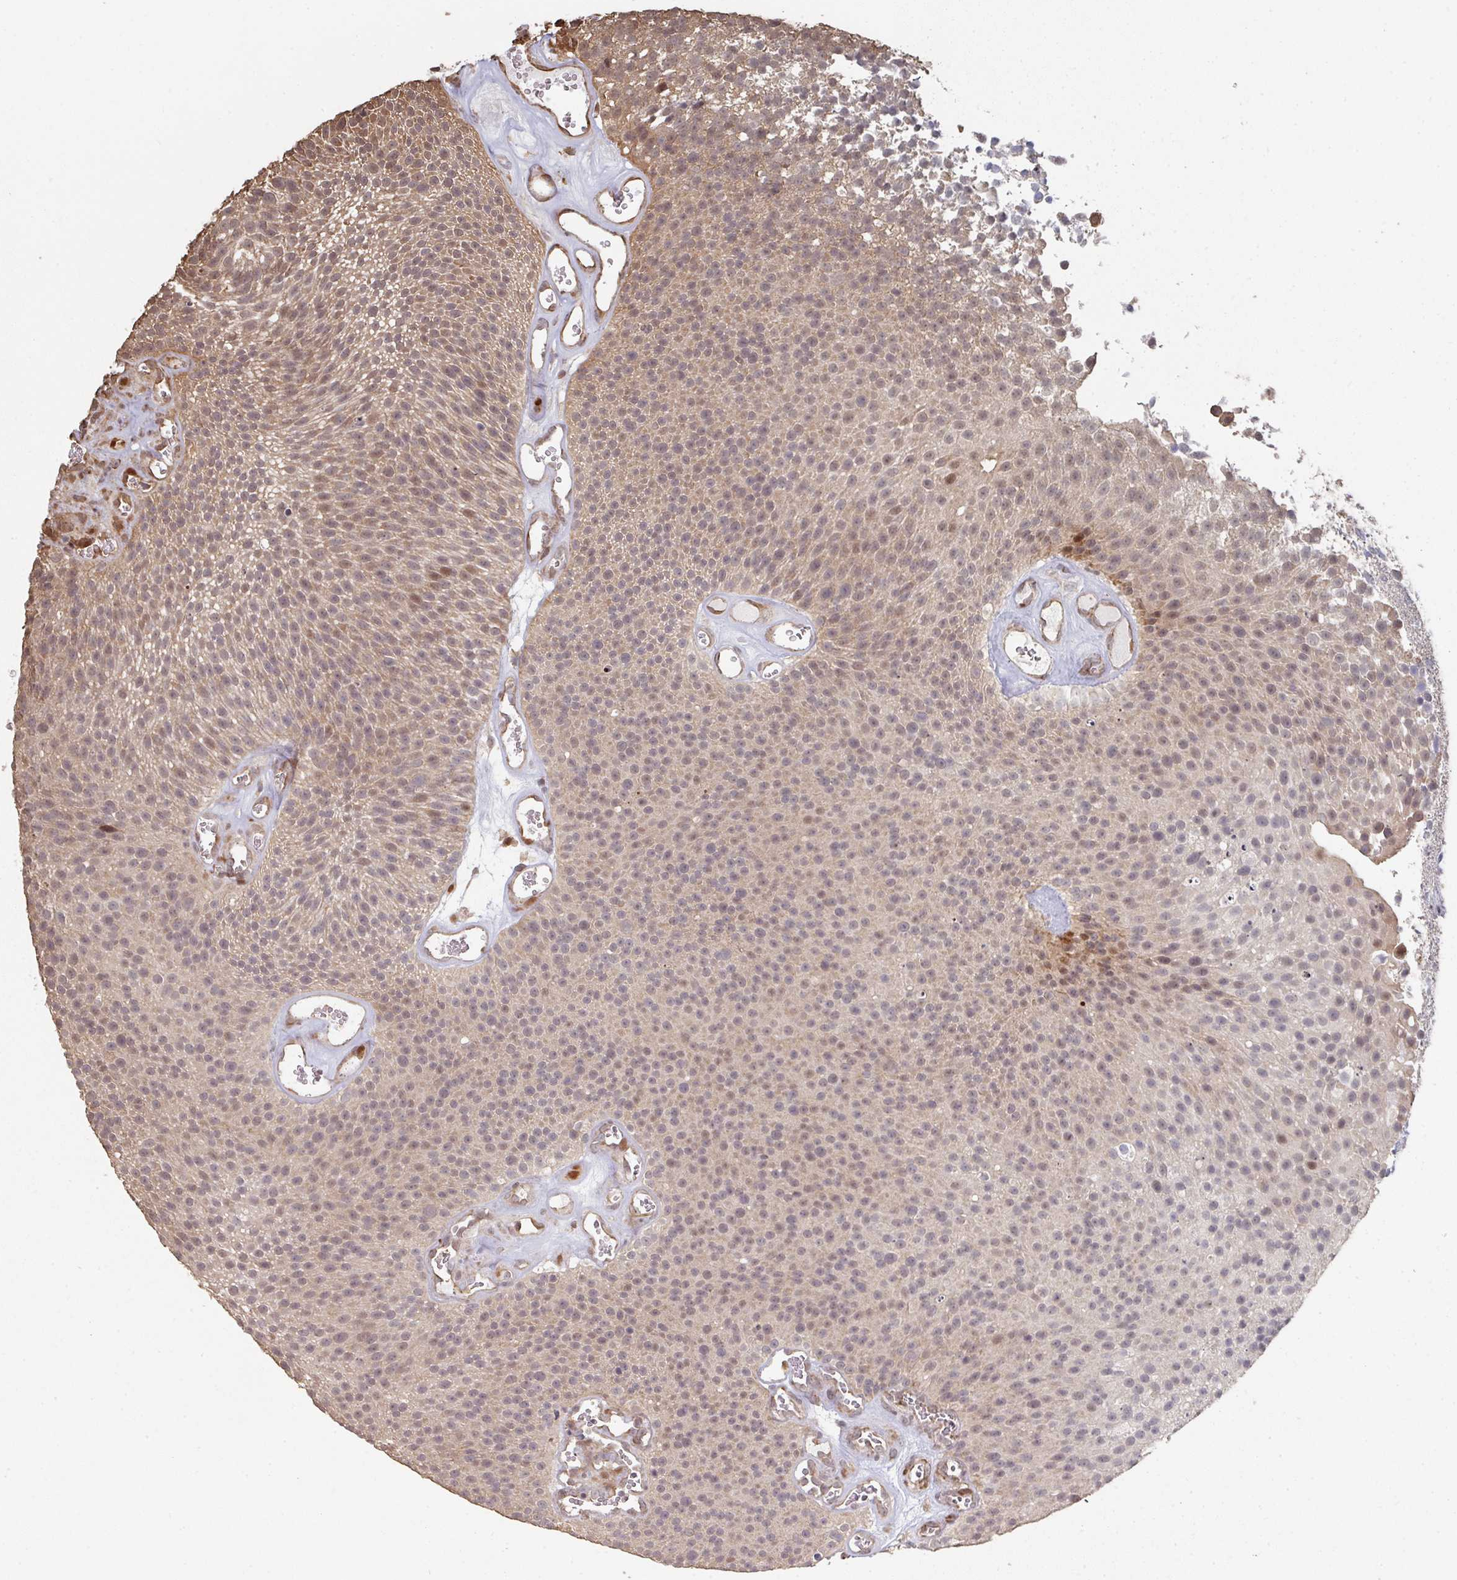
{"staining": {"intensity": "weak", "quantity": ">75%", "location": "cytoplasmic/membranous,nuclear"}, "tissue": "urothelial cancer", "cell_type": "Tumor cells", "image_type": "cancer", "snomed": [{"axis": "morphology", "description": "Urothelial carcinoma, Low grade"}, {"axis": "topography", "description": "Urinary bladder"}], "caption": "This image displays urothelial cancer stained with immunohistochemistry to label a protein in brown. The cytoplasmic/membranous and nuclear of tumor cells show weak positivity for the protein. Nuclei are counter-stained blue.", "gene": "CA7", "patient": {"sex": "female", "age": 79}}